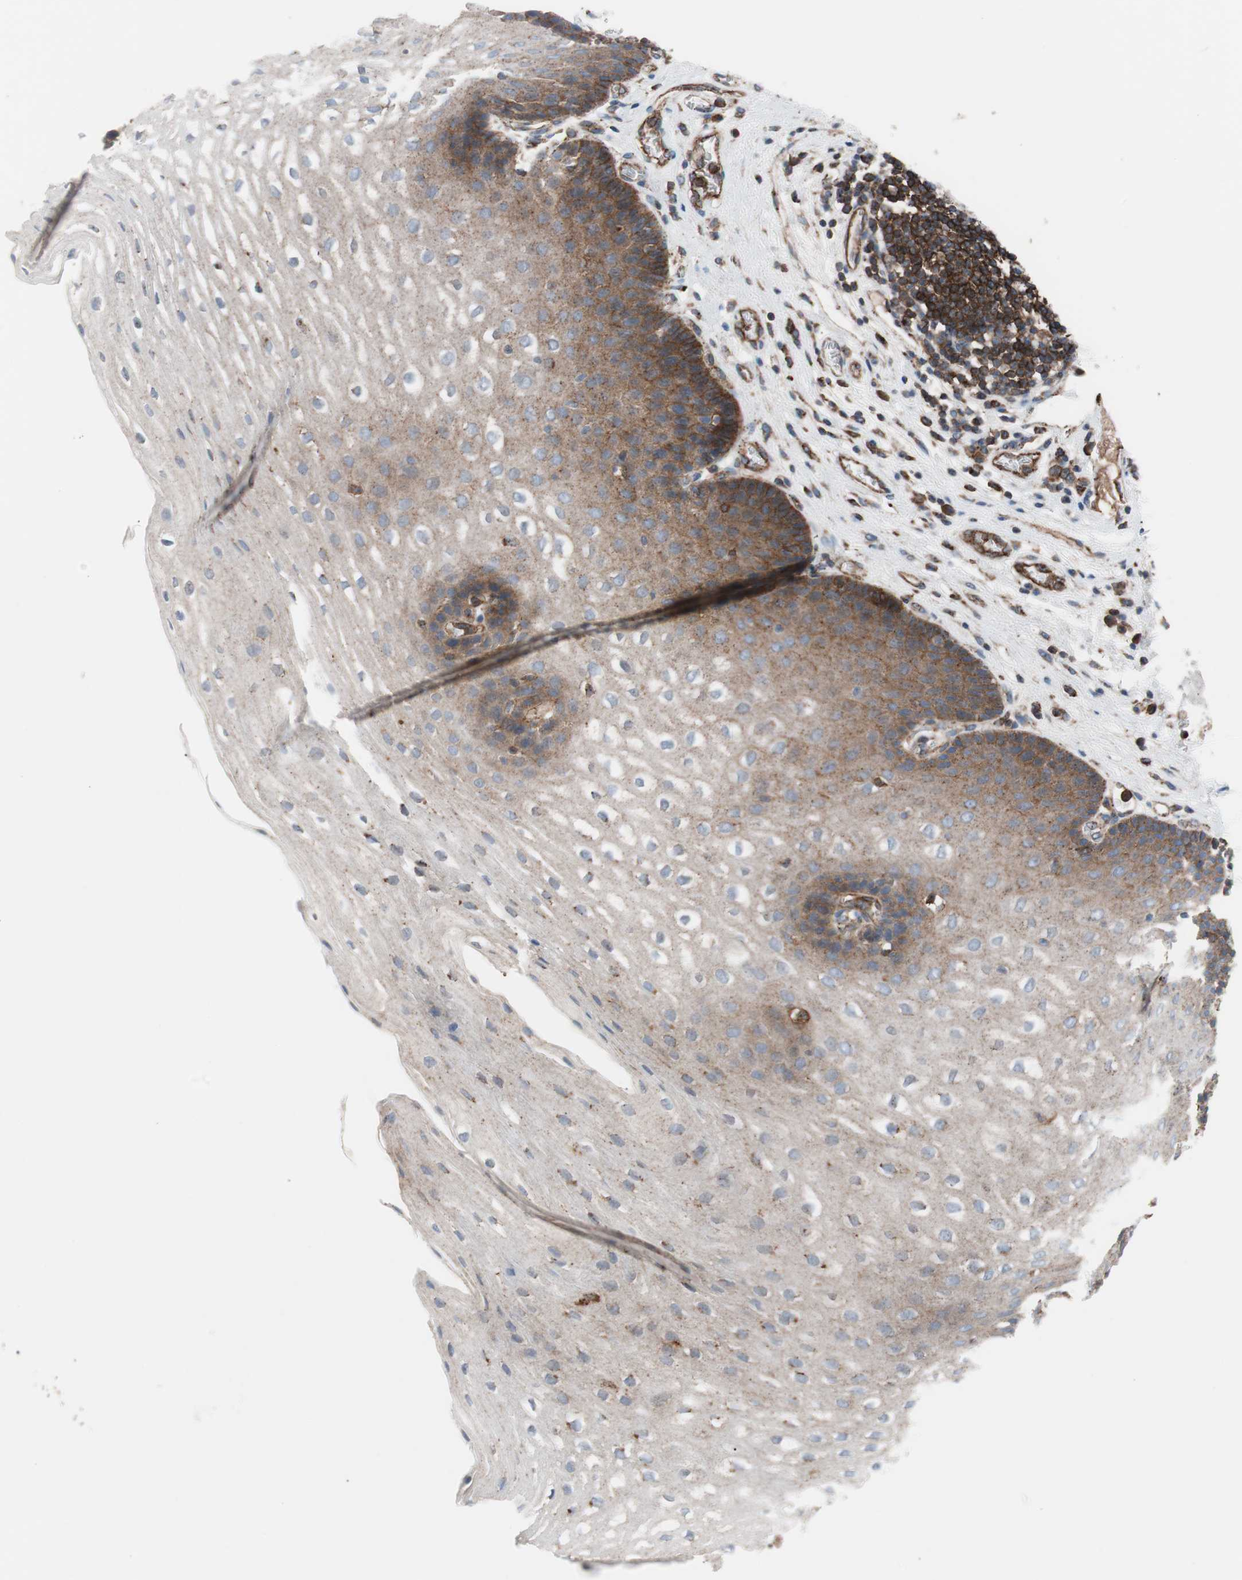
{"staining": {"intensity": "weak", "quantity": "25%-75%", "location": "cytoplasmic/membranous"}, "tissue": "esophagus", "cell_type": "Squamous epithelial cells", "image_type": "normal", "snomed": [{"axis": "morphology", "description": "Normal tissue, NOS"}, {"axis": "topography", "description": "Esophagus"}], "caption": "Human esophagus stained with a brown dye exhibits weak cytoplasmic/membranous positive expression in approximately 25%-75% of squamous epithelial cells.", "gene": "FLOT2", "patient": {"sex": "male", "age": 48}}